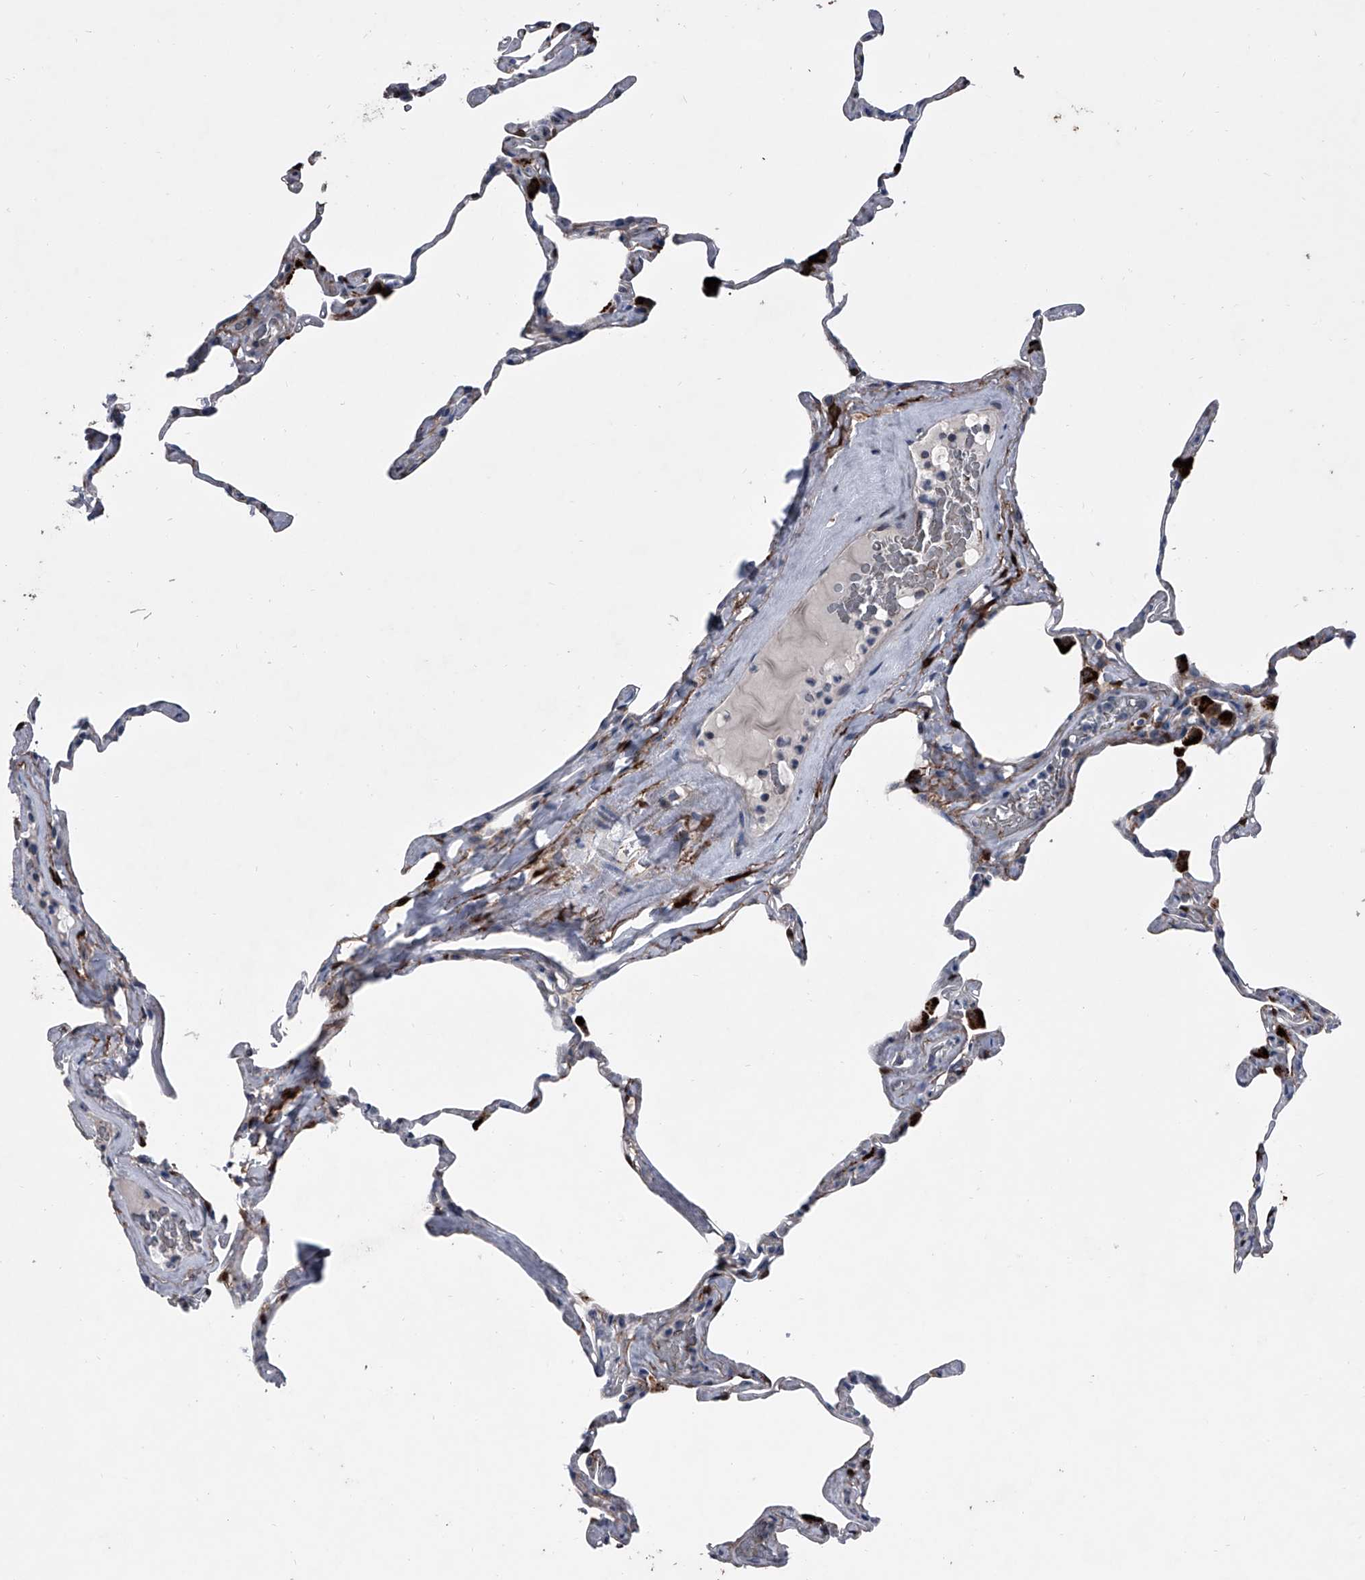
{"staining": {"intensity": "strong", "quantity": "<25%", "location": "cytoplasmic/membranous"}, "tissue": "lung", "cell_type": "Alveolar cells", "image_type": "normal", "snomed": [{"axis": "morphology", "description": "Normal tissue, NOS"}, {"axis": "topography", "description": "Lung"}], "caption": "Immunohistochemical staining of normal lung demonstrates strong cytoplasmic/membranous protein positivity in about <25% of alveolar cells. (Stains: DAB in brown, nuclei in blue, Microscopy: brightfield microscopy at high magnification).", "gene": "CEP85L", "patient": {"sex": "male", "age": 65}}